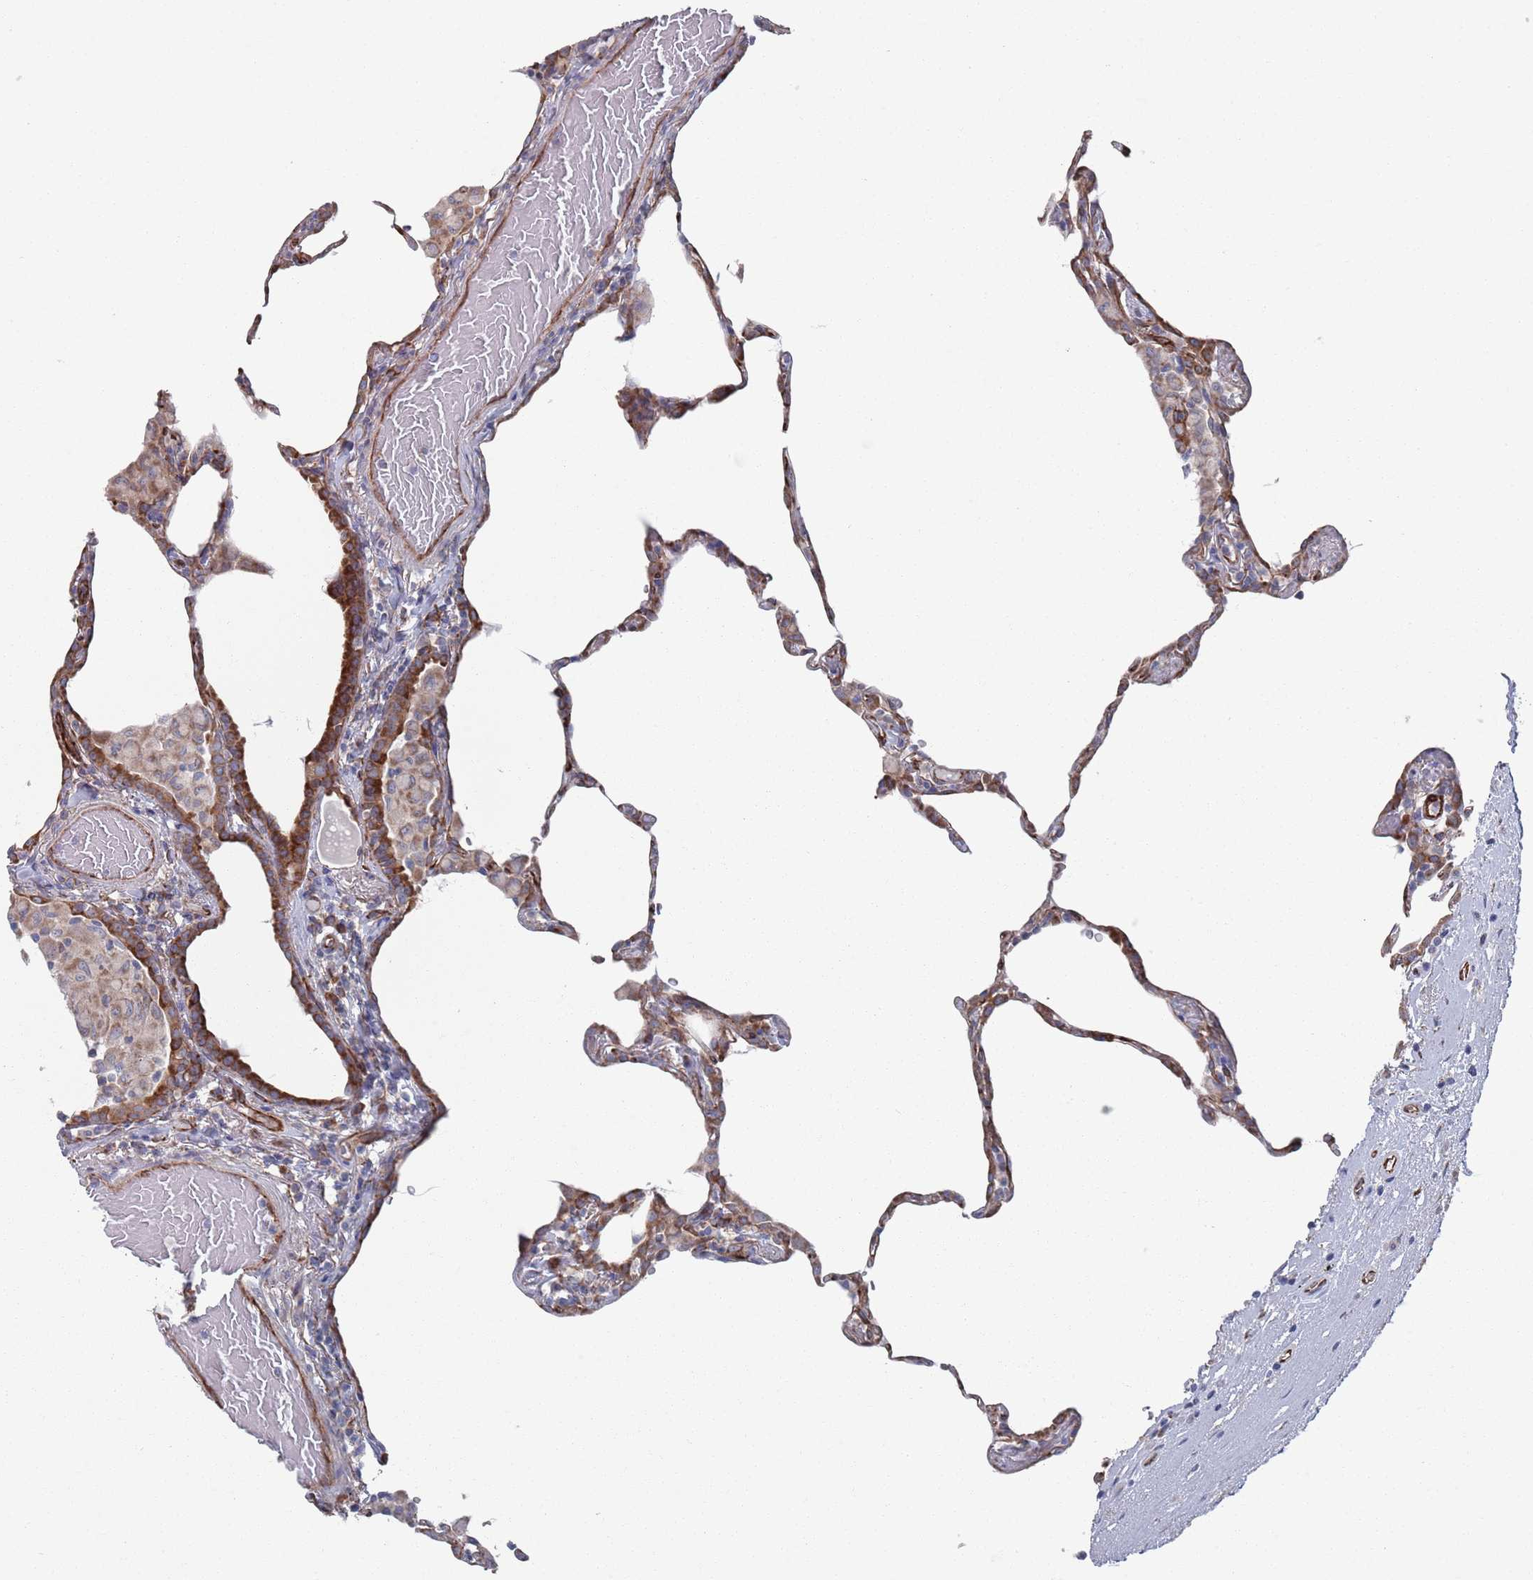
{"staining": {"intensity": "moderate", "quantity": "25%-75%", "location": "cytoplasmic/membranous"}, "tissue": "lung", "cell_type": "Alveolar cells", "image_type": "normal", "snomed": [{"axis": "morphology", "description": "Normal tissue, NOS"}, {"axis": "topography", "description": "Lung"}], "caption": "Immunohistochemical staining of normal lung exhibits medium levels of moderate cytoplasmic/membranous staining in about 25%-75% of alveolar cells. (DAB = brown stain, brightfield microscopy at high magnification).", "gene": "CCDC106", "patient": {"sex": "female", "age": 57}}